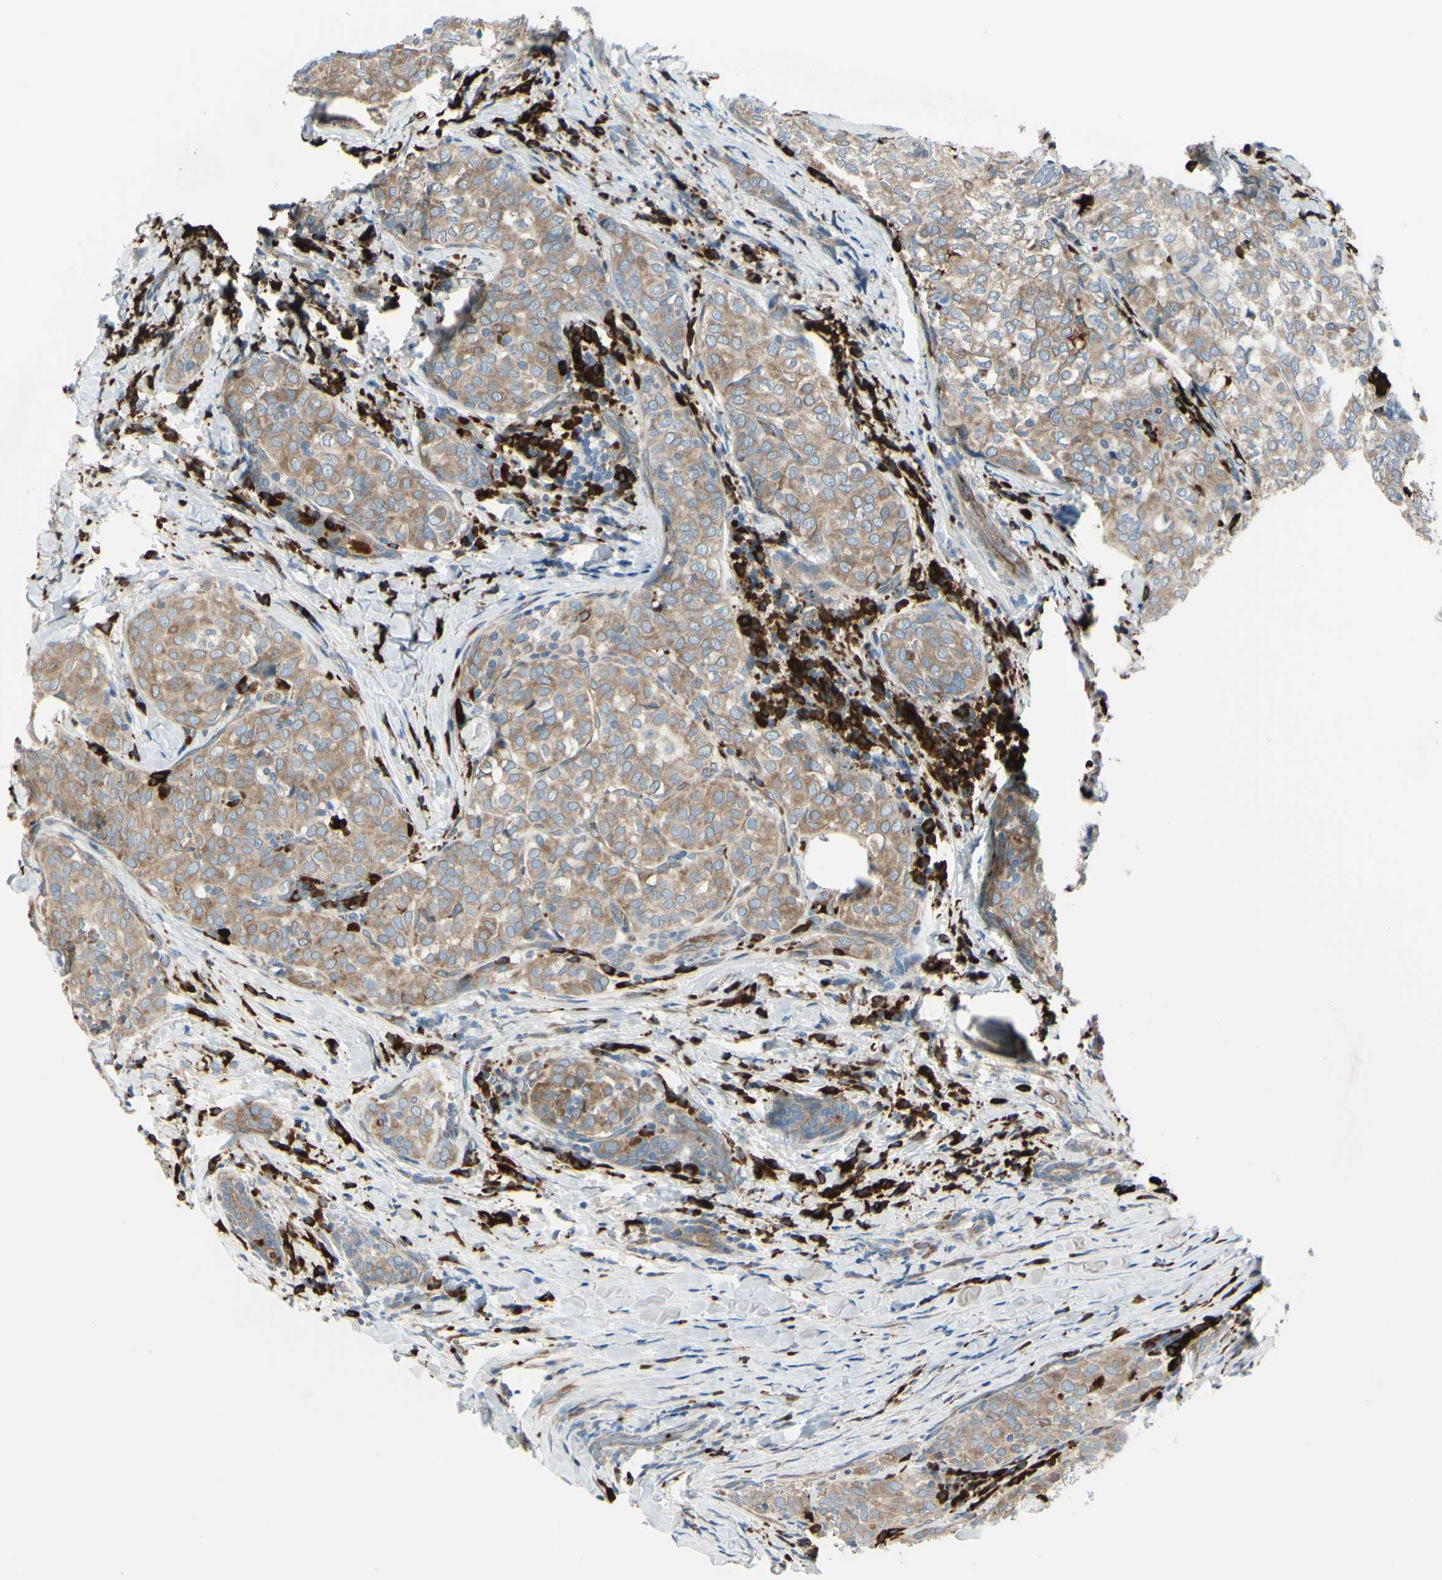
{"staining": {"intensity": "weak", "quantity": ">75%", "location": "cytoplasmic/membranous"}, "tissue": "thyroid cancer", "cell_type": "Tumor cells", "image_type": "cancer", "snomed": [{"axis": "morphology", "description": "Normal tissue, NOS"}, {"axis": "morphology", "description": "Papillary adenocarcinoma, NOS"}, {"axis": "topography", "description": "Thyroid gland"}], "caption": "Thyroid cancer (papillary adenocarcinoma) was stained to show a protein in brown. There is low levels of weak cytoplasmic/membranous positivity in about >75% of tumor cells.", "gene": "SELENOS", "patient": {"sex": "female", "age": 30}}